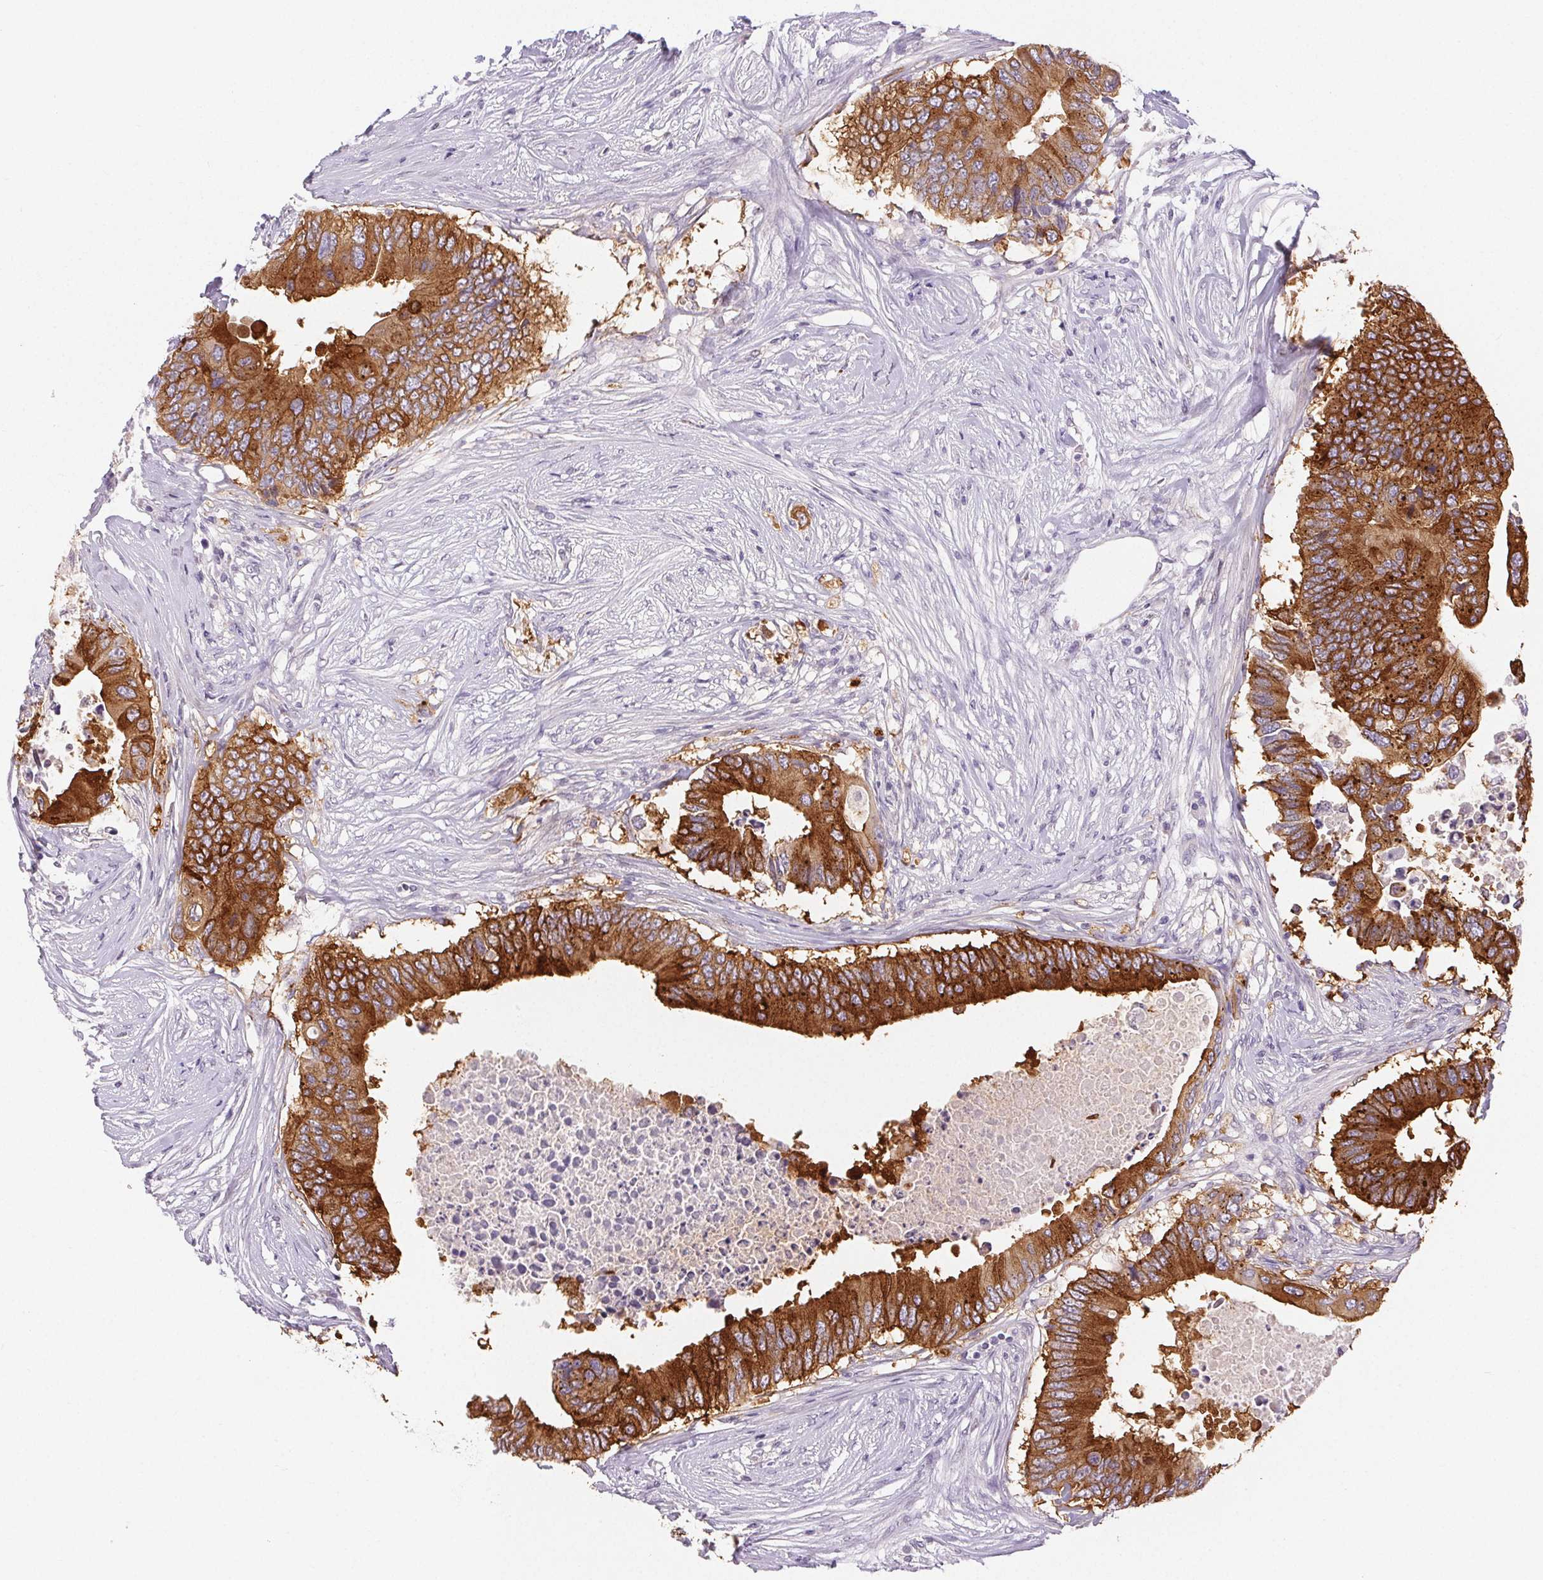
{"staining": {"intensity": "strong", "quantity": ">75%", "location": "cytoplasmic/membranous"}, "tissue": "colorectal cancer", "cell_type": "Tumor cells", "image_type": "cancer", "snomed": [{"axis": "morphology", "description": "Adenocarcinoma, NOS"}, {"axis": "topography", "description": "Colon"}], "caption": "Adenocarcinoma (colorectal) stained for a protein demonstrates strong cytoplasmic/membranous positivity in tumor cells.", "gene": "RPGRIP1", "patient": {"sex": "male", "age": 71}}